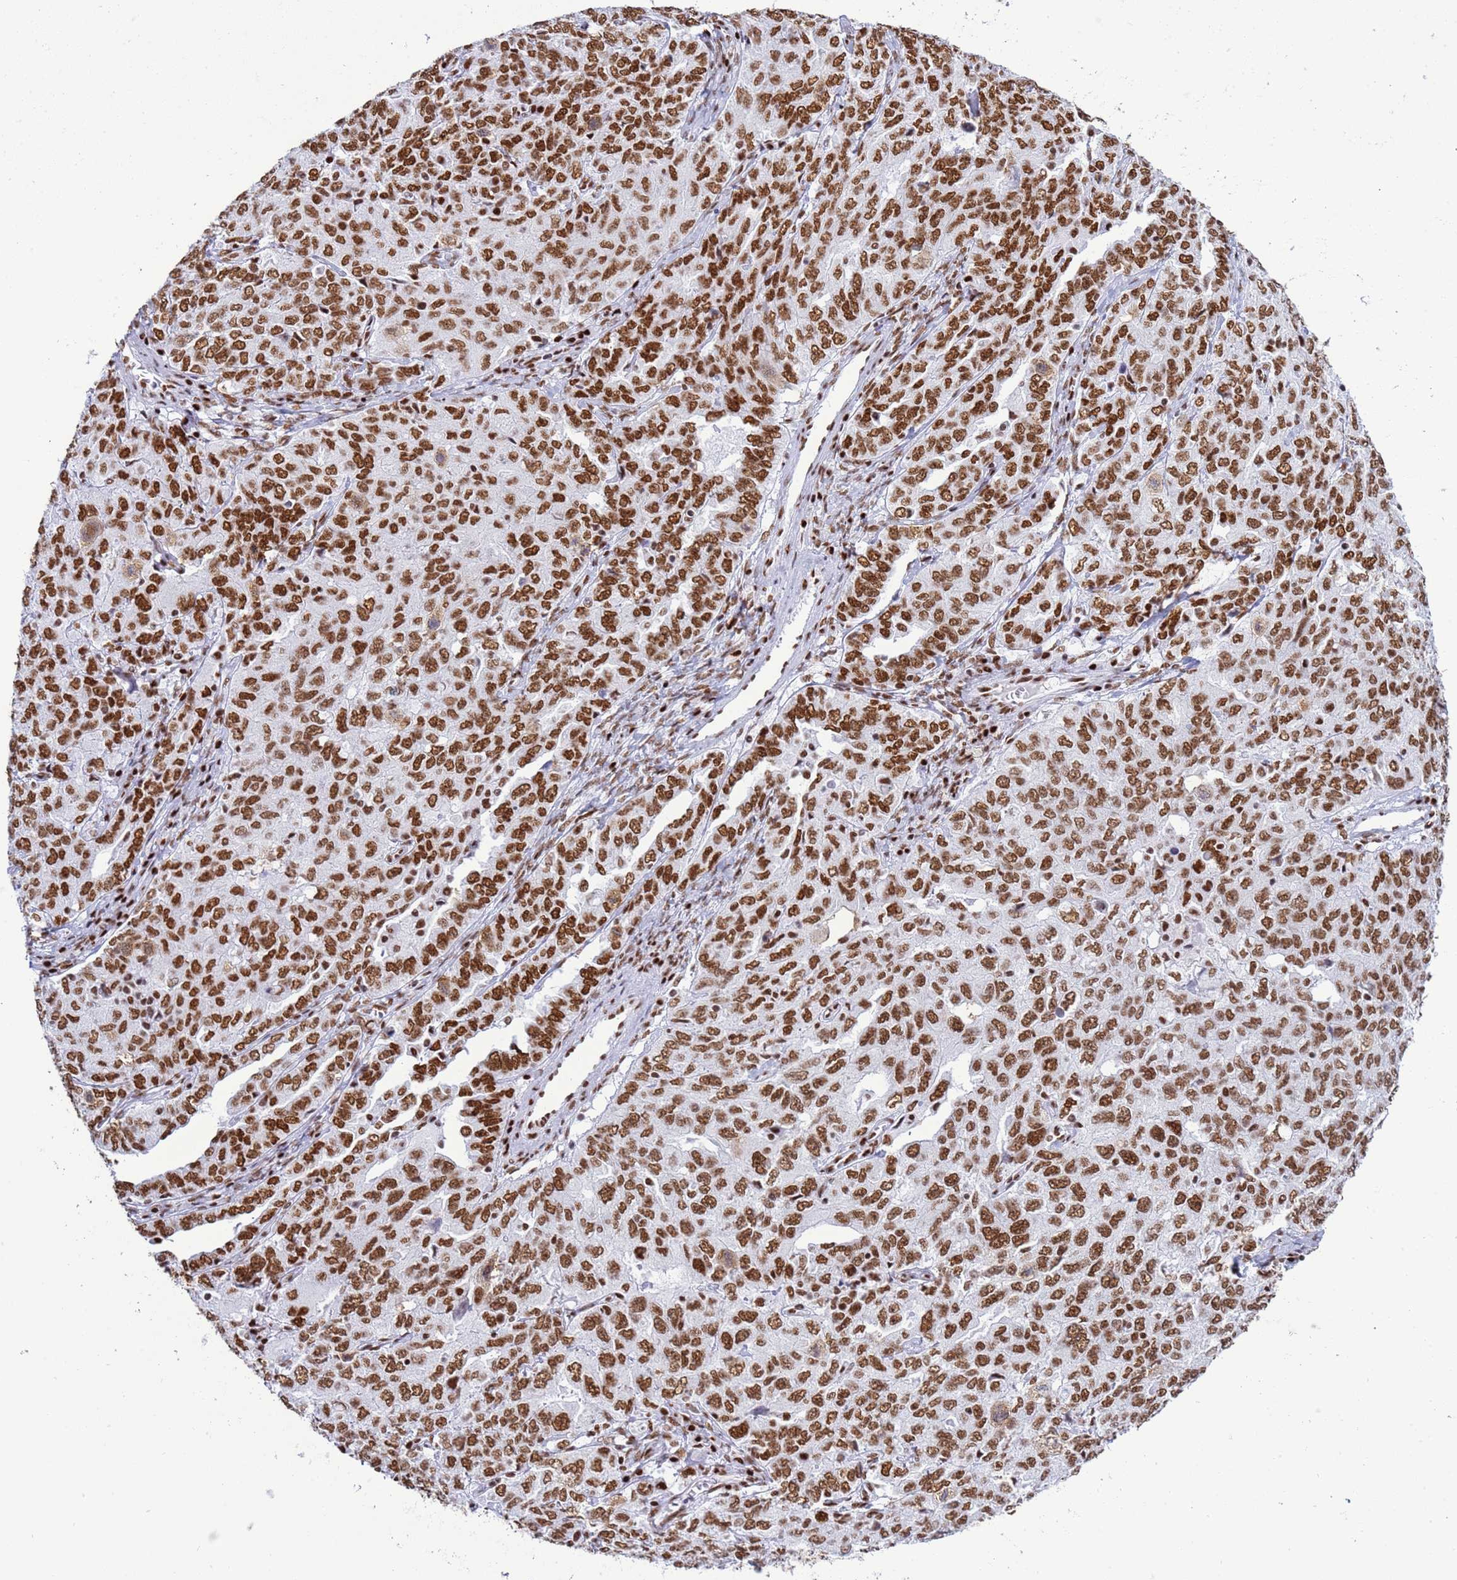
{"staining": {"intensity": "moderate", "quantity": ">75%", "location": "nuclear"}, "tissue": "ovarian cancer", "cell_type": "Tumor cells", "image_type": "cancer", "snomed": [{"axis": "morphology", "description": "Carcinoma, endometroid"}, {"axis": "topography", "description": "Ovary"}], "caption": "The micrograph reveals a brown stain indicating the presence of a protein in the nuclear of tumor cells in endometroid carcinoma (ovarian). Using DAB (3,3'-diaminobenzidine) (brown) and hematoxylin (blue) stains, captured at high magnification using brightfield microscopy.", "gene": "RALY", "patient": {"sex": "female", "age": 62}}